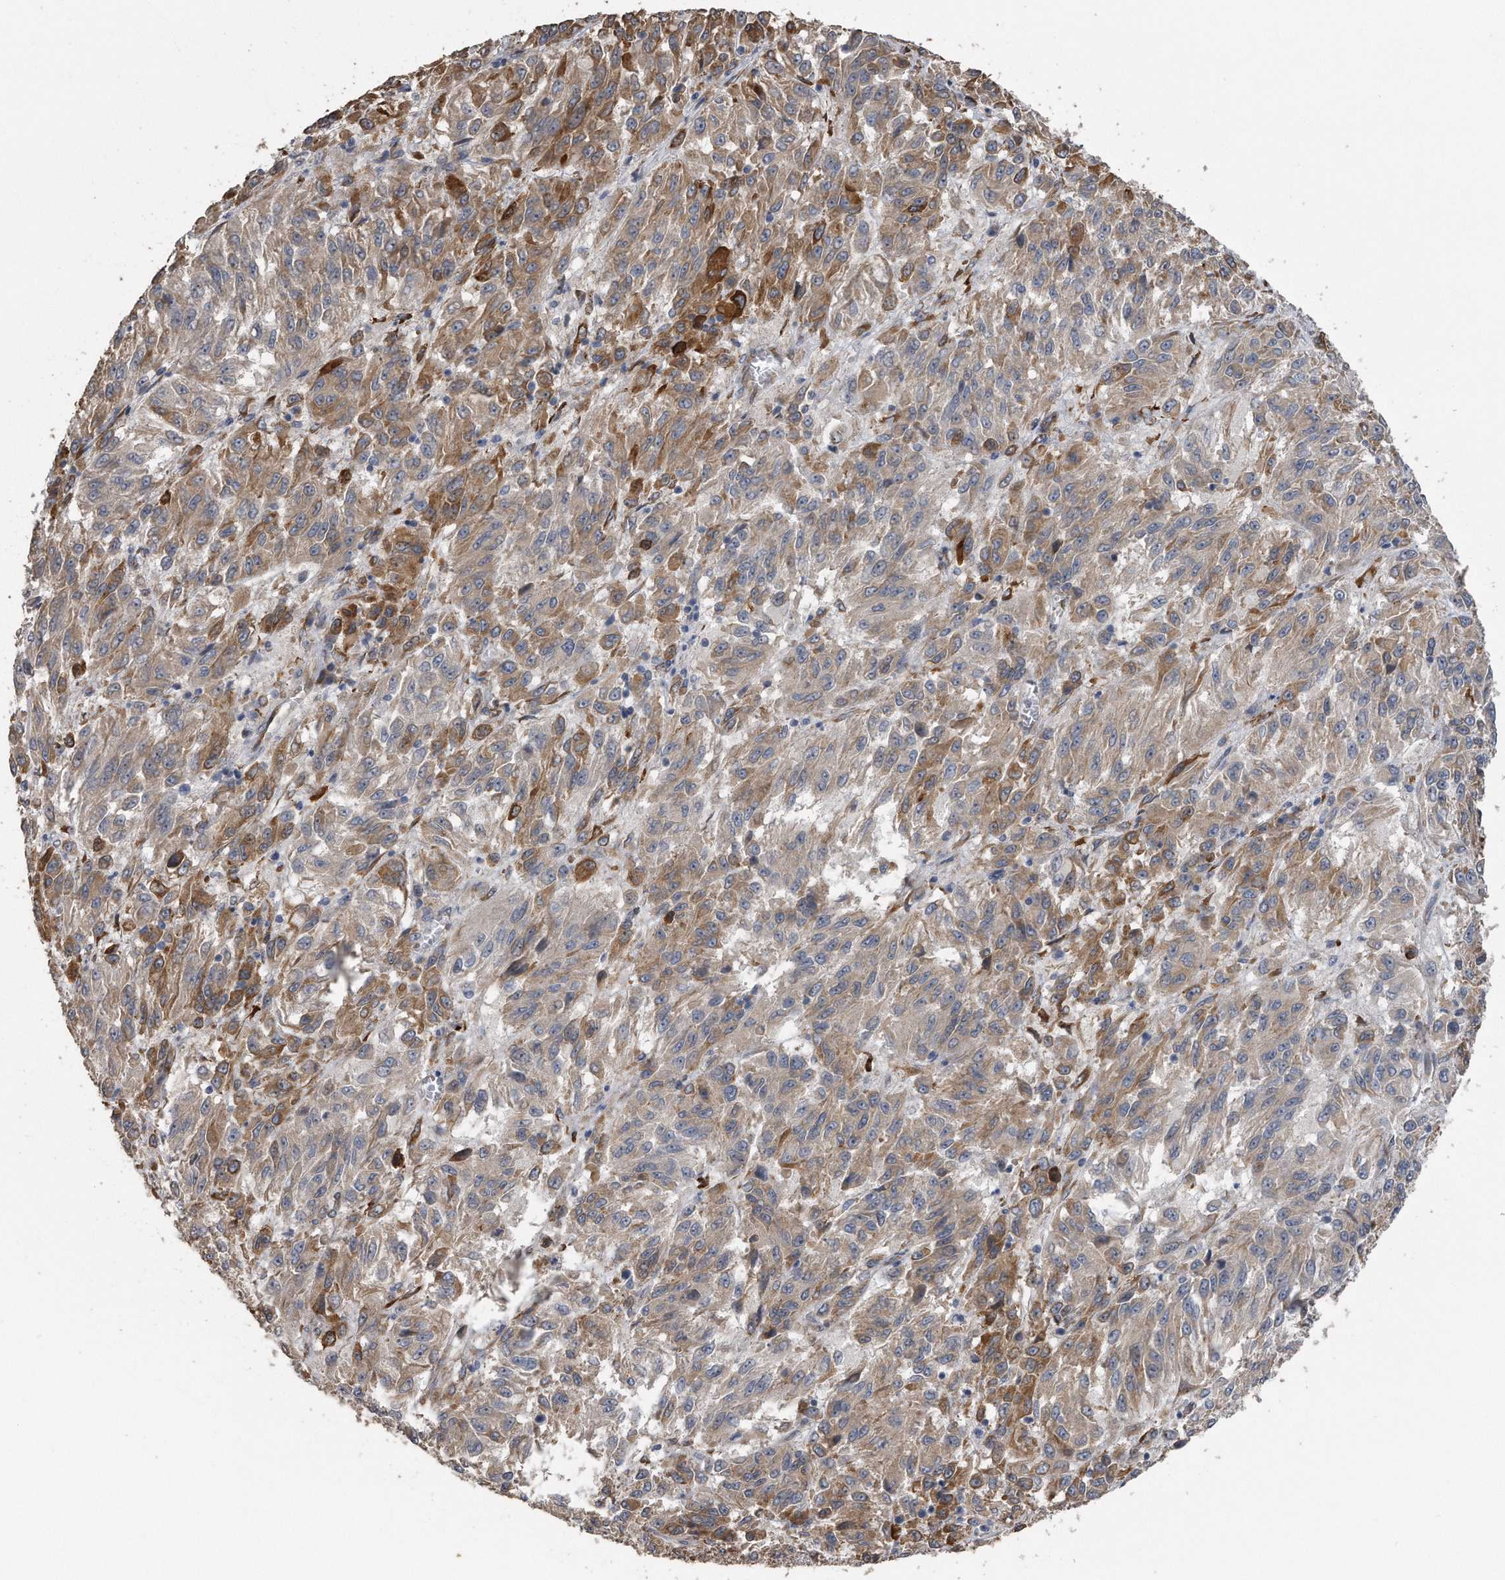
{"staining": {"intensity": "moderate", "quantity": ">75%", "location": "cytoplasmic/membranous"}, "tissue": "melanoma", "cell_type": "Tumor cells", "image_type": "cancer", "snomed": [{"axis": "morphology", "description": "Malignant melanoma, Metastatic site"}, {"axis": "topography", "description": "Lung"}], "caption": "Immunohistochemical staining of melanoma reveals medium levels of moderate cytoplasmic/membranous positivity in approximately >75% of tumor cells.", "gene": "PCLO", "patient": {"sex": "male", "age": 64}}